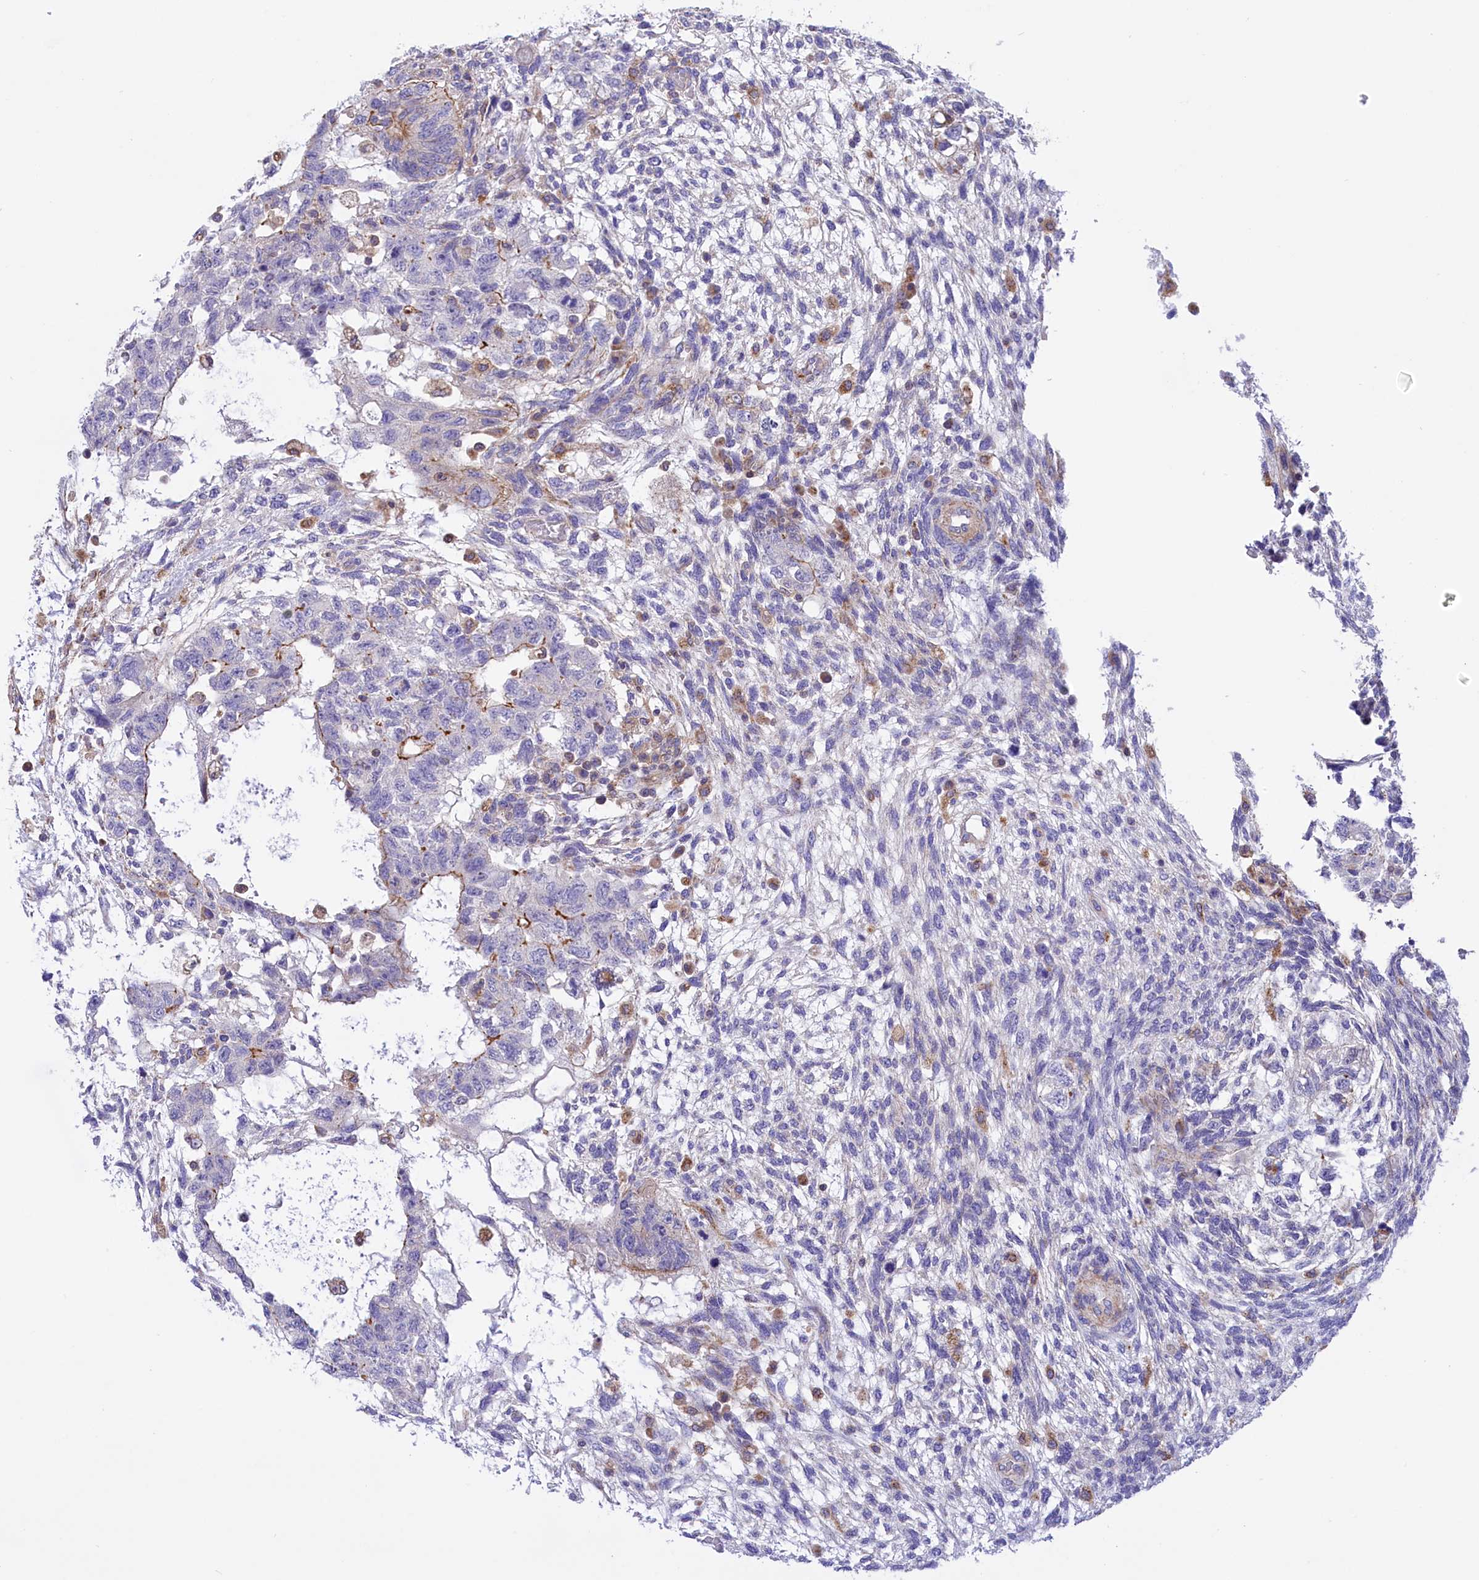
{"staining": {"intensity": "moderate", "quantity": "<25%", "location": "cytoplasmic/membranous"}, "tissue": "testis cancer", "cell_type": "Tumor cells", "image_type": "cancer", "snomed": [{"axis": "morphology", "description": "Normal tissue, NOS"}, {"axis": "morphology", "description": "Carcinoma, Embryonal, NOS"}, {"axis": "topography", "description": "Testis"}], "caption": "Immunohistochemical staining of testis embryonal carcinoma displays moderate cytoplasmic/membranous protein positivity in approximately <25% of tumor cells. (brown staining indicates protein expression, while blue staining denotes nuclei).", "gene": "CORO7-PAM16", "patient": {"sex": "male", "age": 36}}